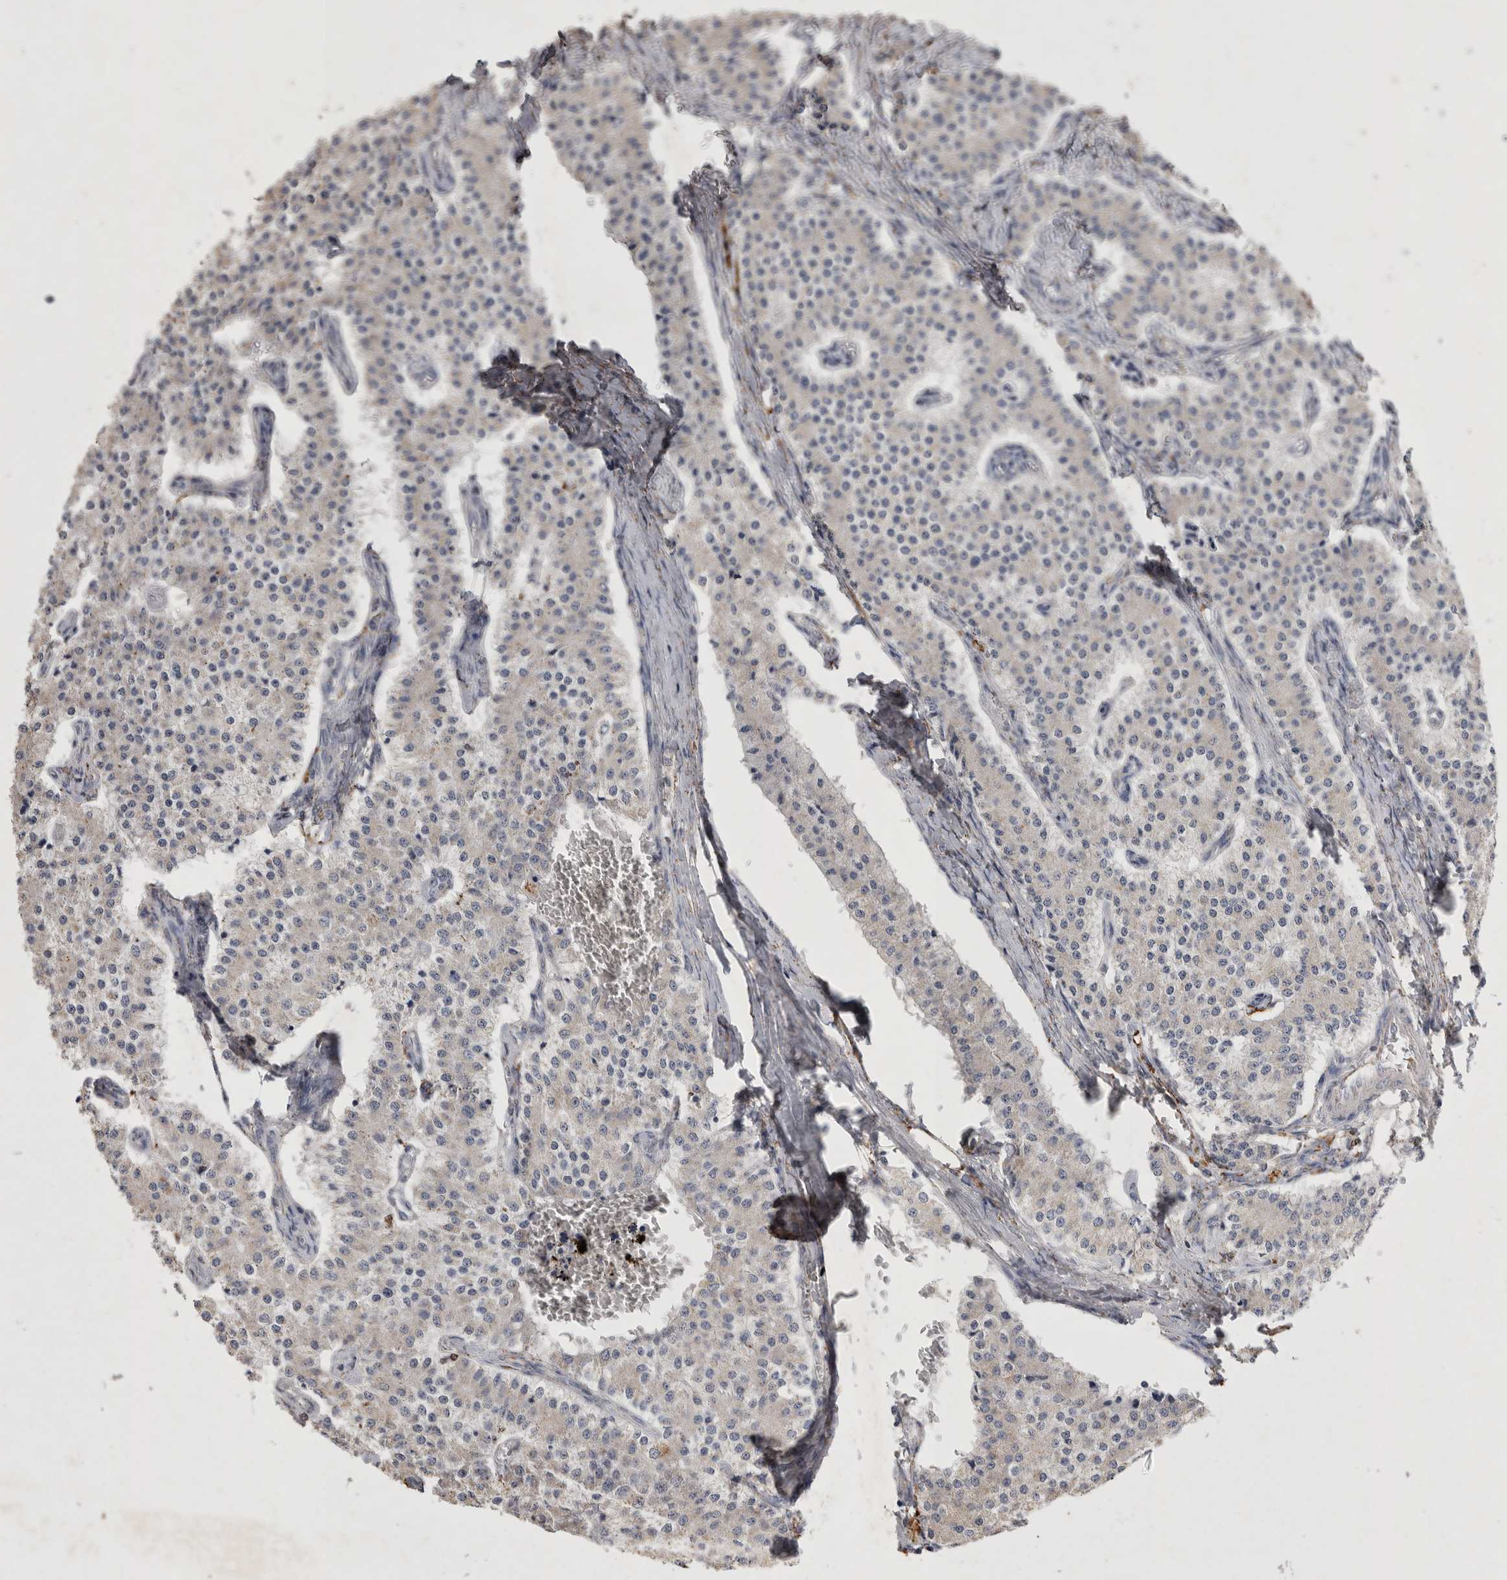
{"staining": {"intensity": "negative", "quantity": "none", "location": "none"}, "tissue": "carcinoid", "cell_type": "Tumor cells", "image_type": "cancer", "snomed": [{"axis": "morphology", "description": "Carcinoid, malignant, NOS"}, {"axis": "topography", "description": "Colon"}], "caption": "DAB immunohistochemical staining of carcinoid (malignant) reveals no significant positivity in tumor cells. The staining was performed using DAB to visualize the protein expression in brown, while the nuclei were stained in blue with hematoxylin (Magnification: 20x).", "gene": "DKK3", "patient": {"sex": "female", "age": 52}}